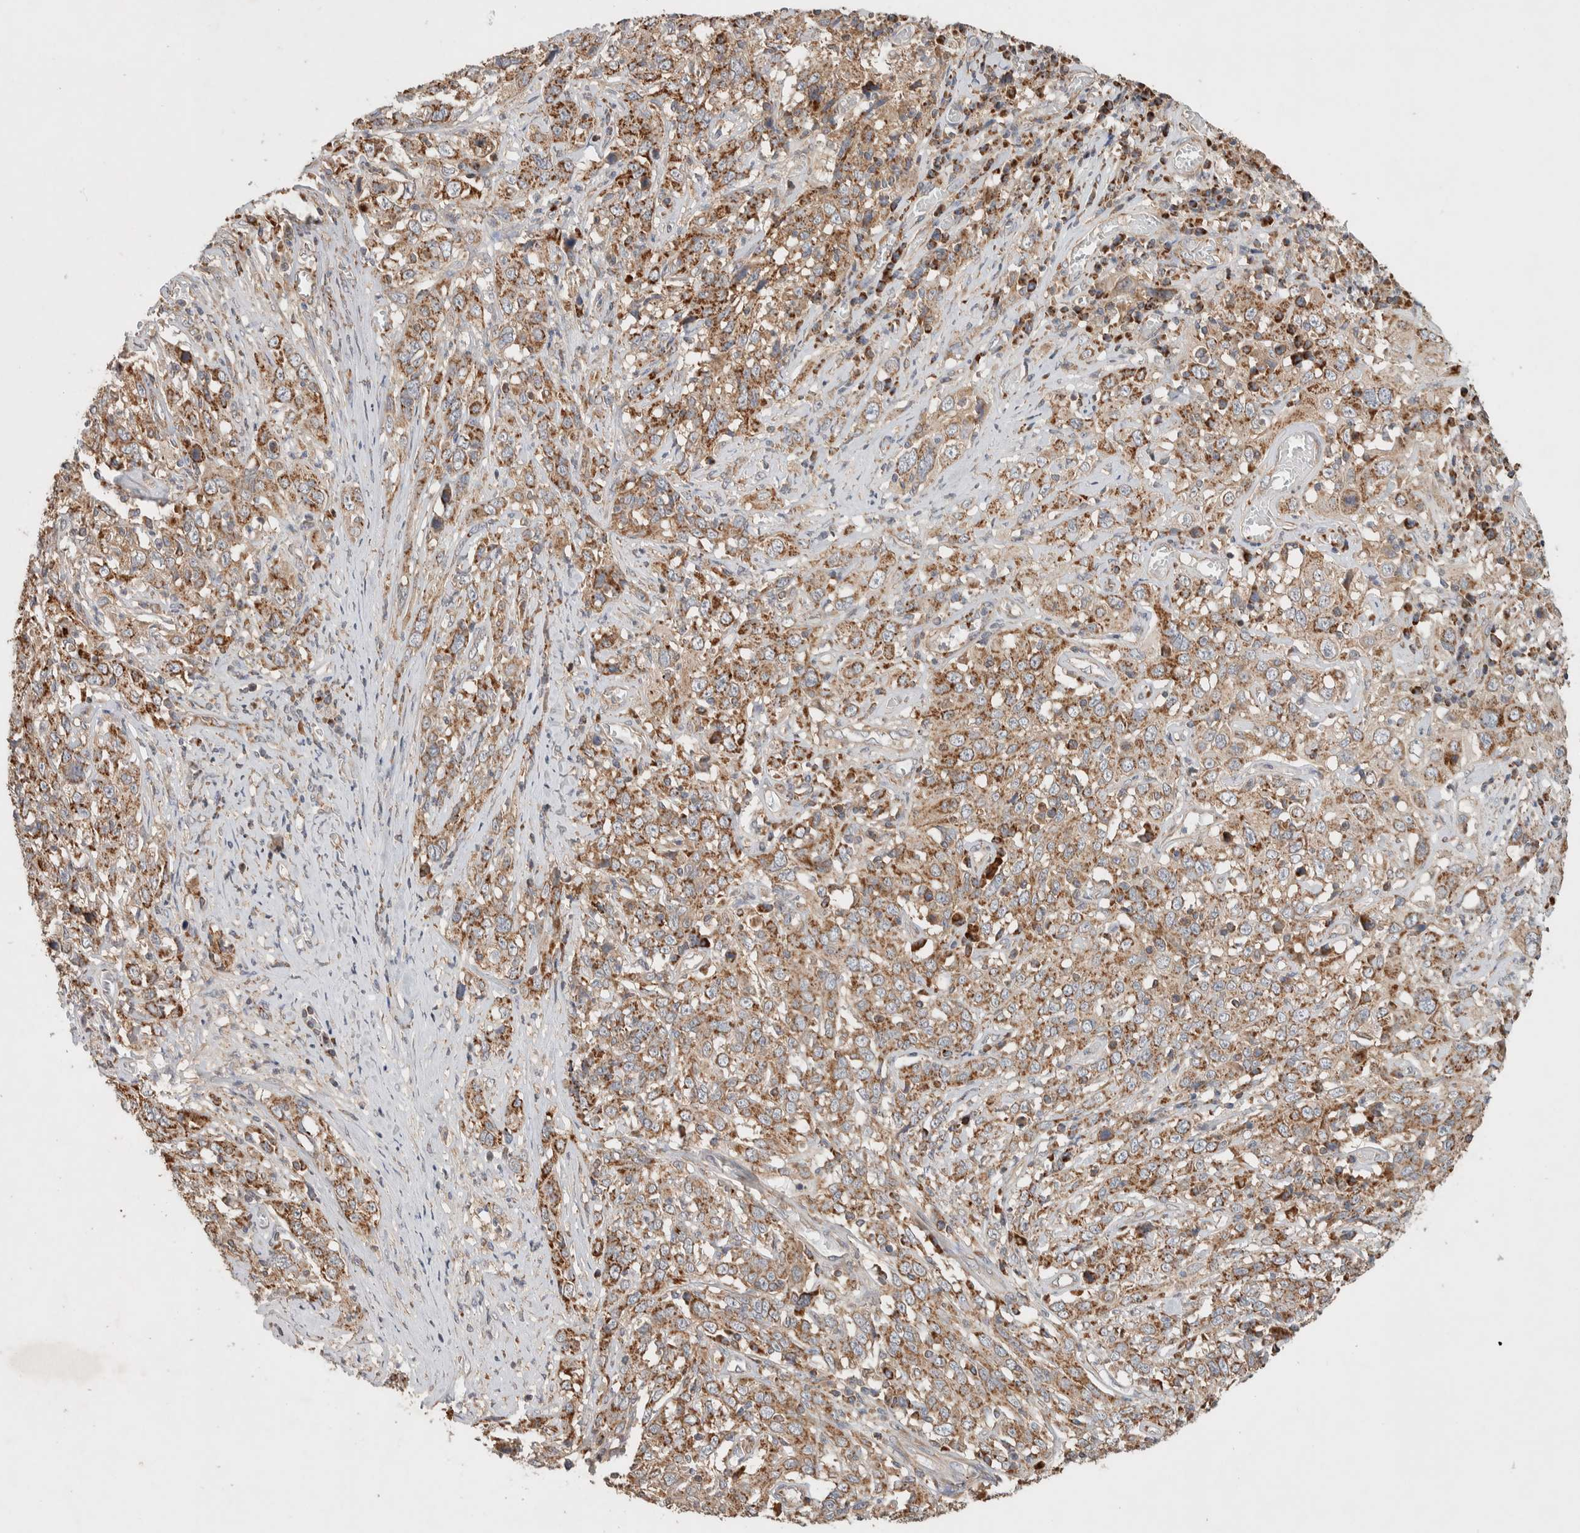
{"staining": {"intensity": "moderate", "quantity": ">75%", "location": "cytoplasmic/membranous"}, "tissue": "cervical cancer", "cell_type": "Tumor cells", "image_type": "cancer", "snomed": [{"axis": "morphology", "description": "Squamous cell carcinoma, NOS"}, {"axis": "topography", "description": "Cervix"}], "caption": "Moderate cytoplasmic/membranous positivity is appreciated in about >75% of tumor cells in cervical squamous cell carcinoma.", "gene": "DEPTOR", "patient": {"sex": "female", "age": 46}}